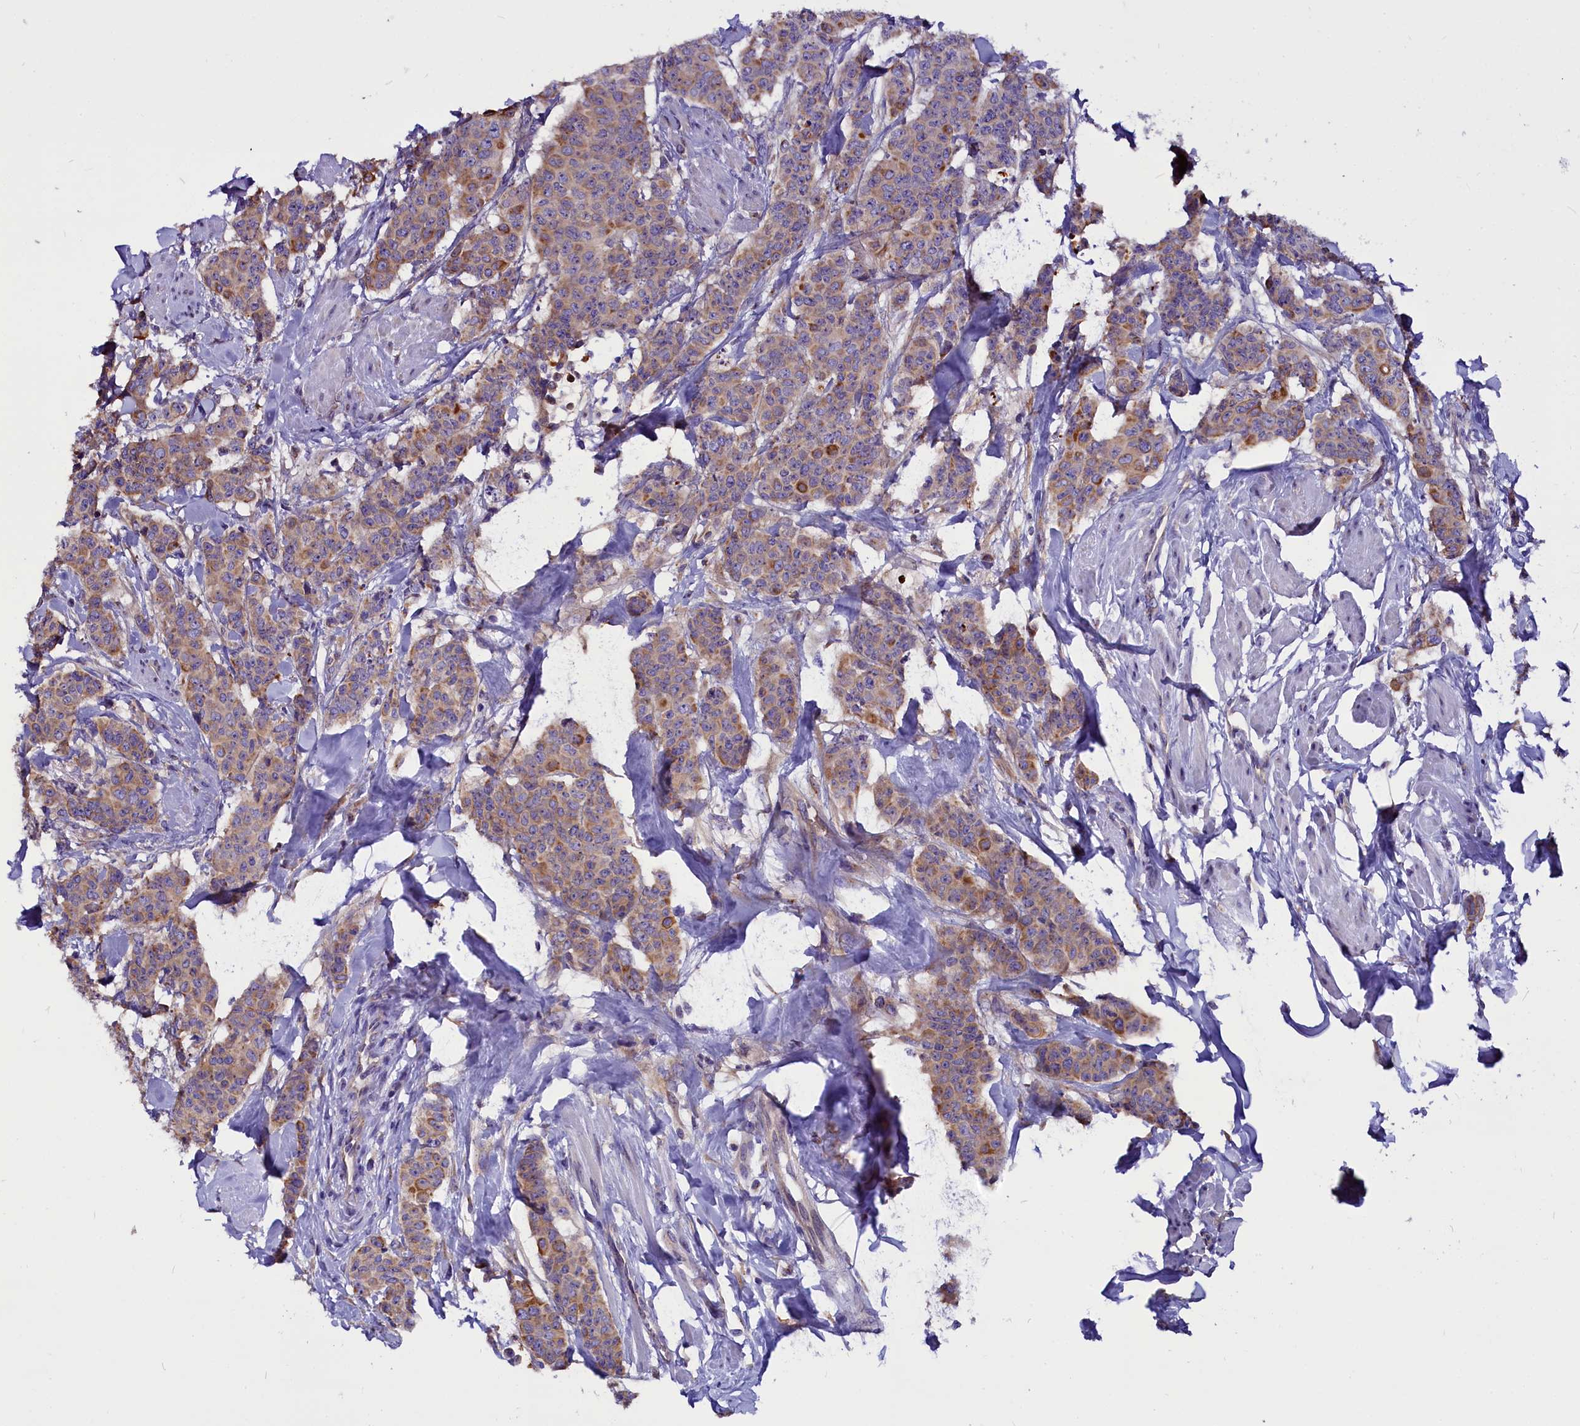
{"staining": {"intensity": "moderate", "quantity": "25%-75%", "location": "cytoplasmic/membranous"}, "tissue": "breast cancer", "cell_type": "Tumor cells", "image_type": "cancer", "snomed": [{"axis": "morphology", "description": "Duct carcinoma"}, {"axis": "topography", "description": "Breast"}], "caption": "An immunohistochemistry photomicrograph of neoplastic tissue is shown. Protein staining in brown labels moderate cytoplasmic/membranous positivity in infiltrating ductal carcinoma (breast) within tumor cells.", "gene": "CEP170", "patient": {"sex": "female", "age": 40}}